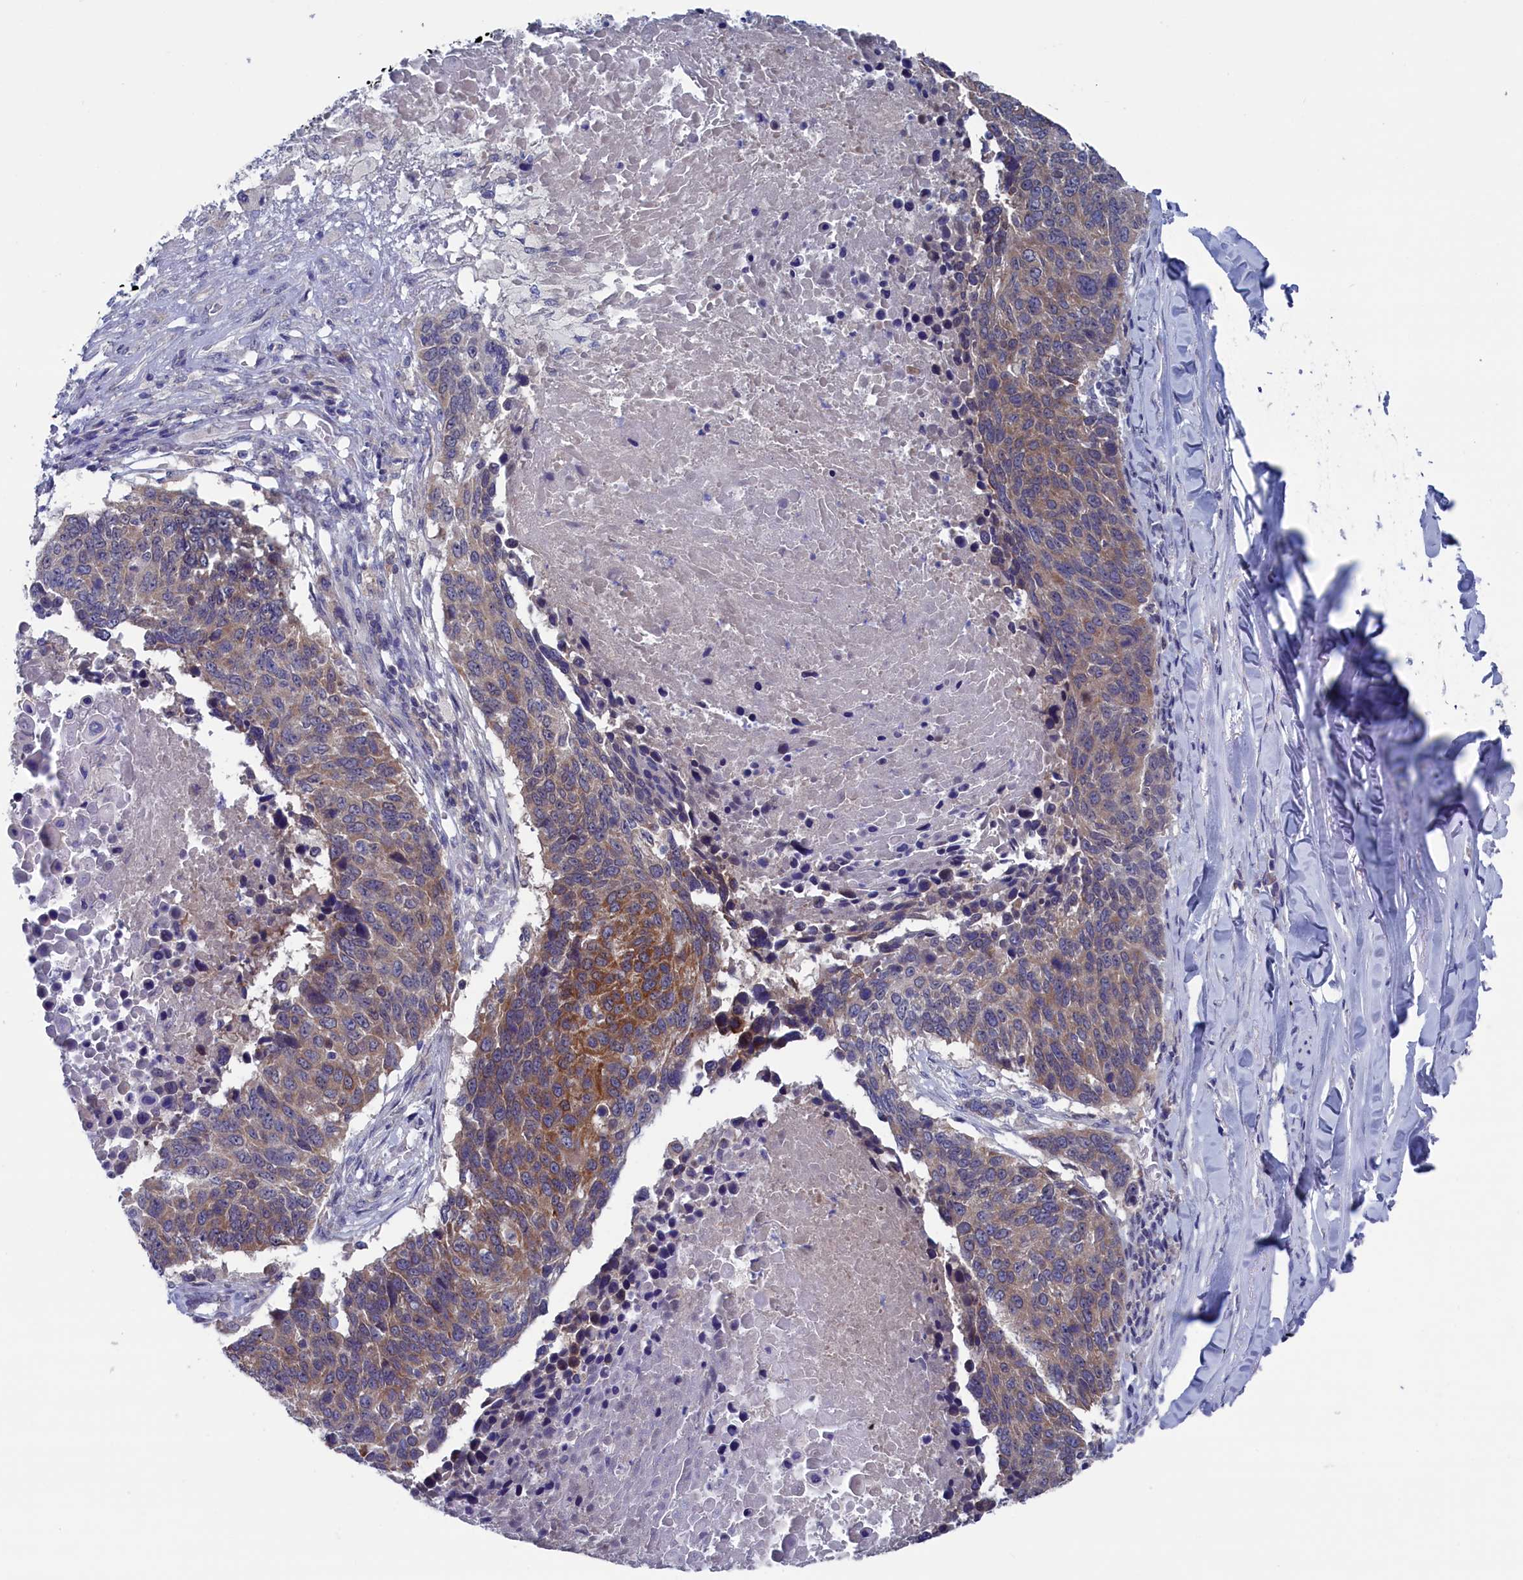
{"staining": {"intensity": "moderate", "quantity": ">75%", "location": "cytoplasmic/membranous"}, "tissue": "lung cancer", "cell_type": "Tumor cells", "image_type": "cancer", "snomed": [{"axis": "morphology", "description": "Normal tissue, NOS"}, {"axis": "morphology", "description": "Squamous cell carcinoma, NOS"}, {"axis": "topography", "description": "Lymph node"}, {"axis": "topography", "description": "Lung"}], "caption": "Protein expression analysis of squamous cell carcinoma (lung) displays moderate cytoplasmic/membranous staining in about >75% of tumor cells.", "gene": "SPATA13", "patient": {"sex": "male", "age": 66}}